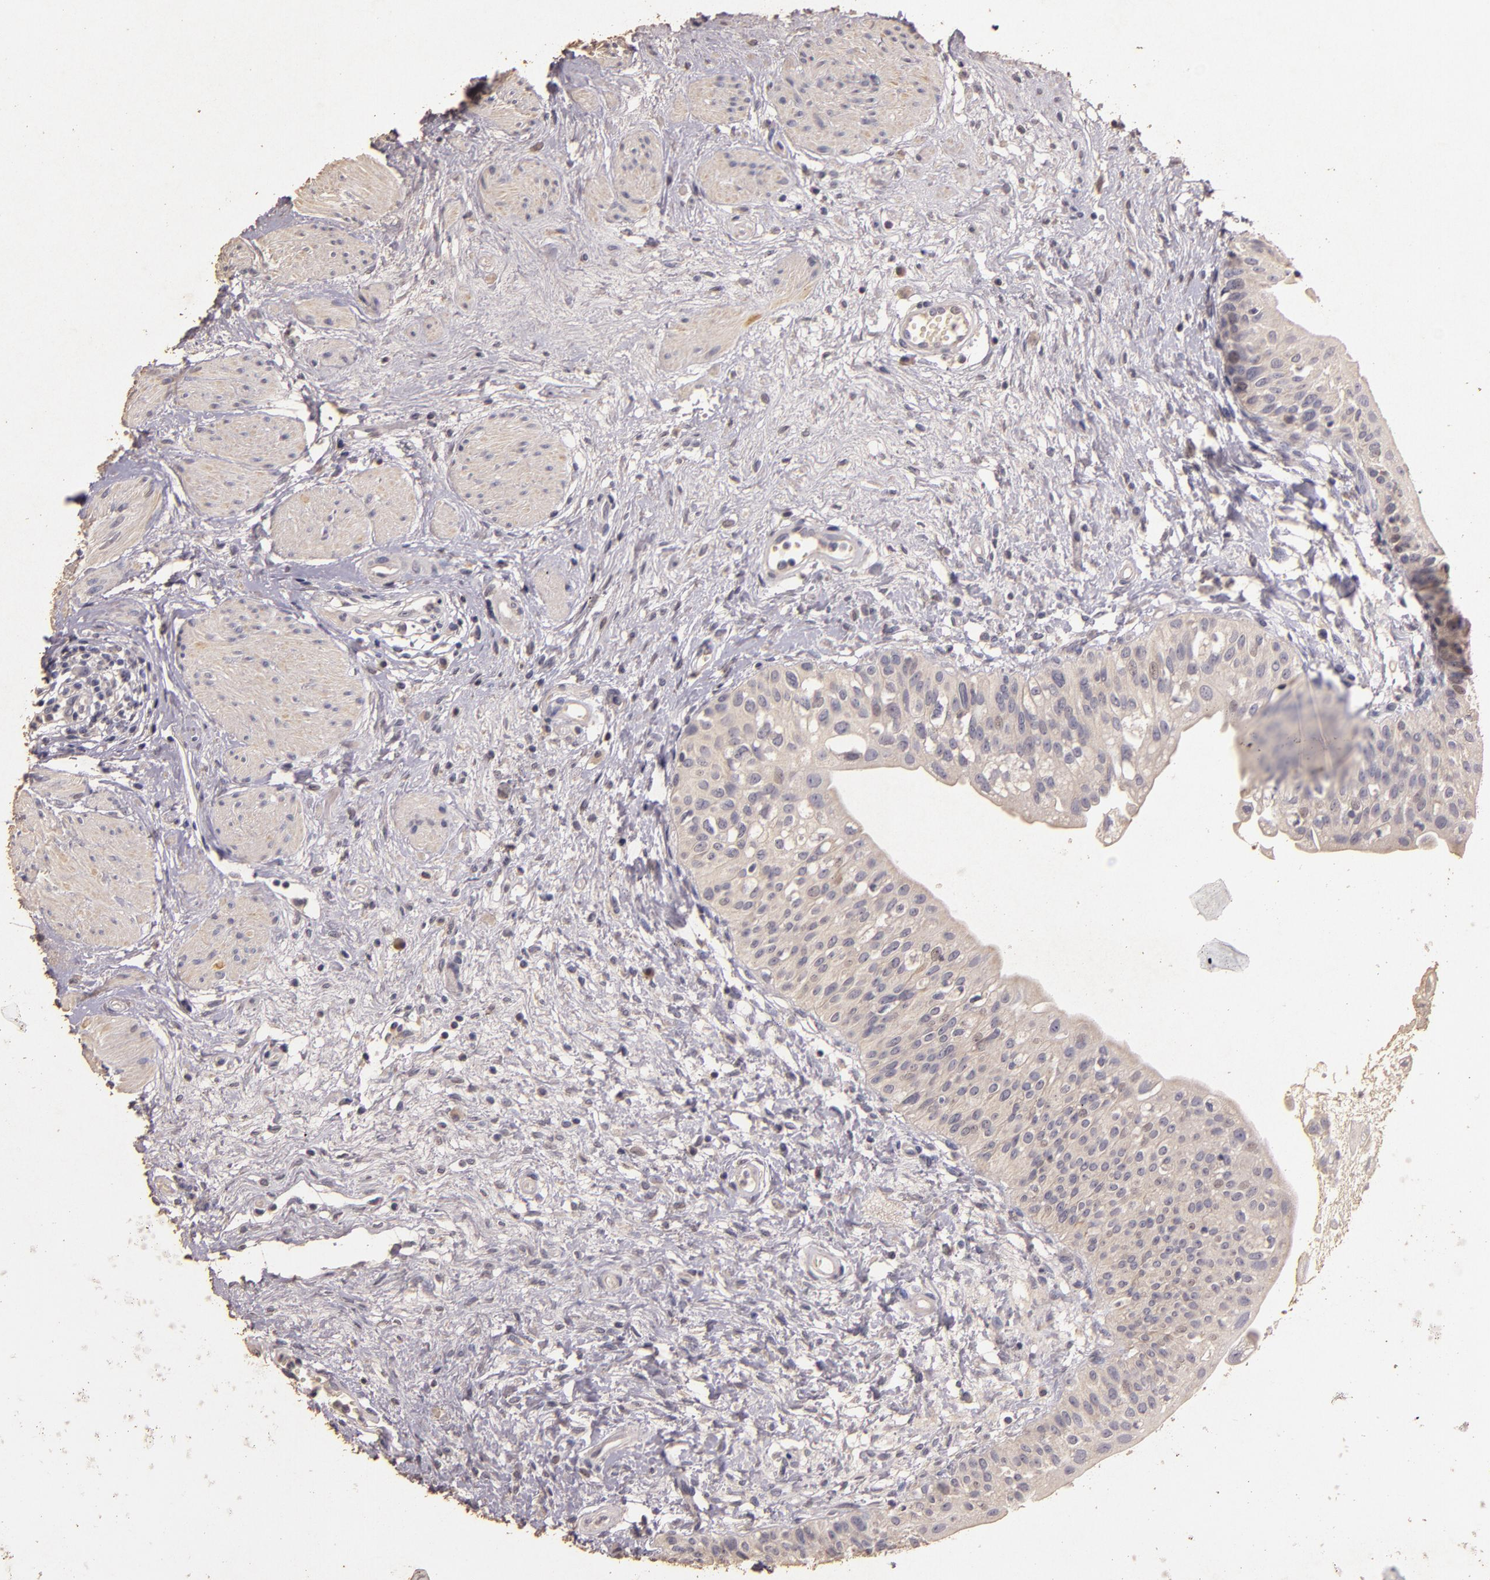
{"staining": {"intensity": "weak", "quantity": "25%-75%", "location": "cytoplasmic/membranous"}, "tissue": "urinary bladder", "cell_type": "Urothelial cells", "image_type": "normal", "snomed": [{"axis": "morphology", "description": "Normal tissue, NOS"}, {"axis": "topography", "description": "Urinary bladder"}], "caption": "Protein staining reveals weak cytoplasmic/membranous expression in about 25%-75% of urothelial cells in unremarkable urinary bladder. (DAB (3,3'-diaminobenzidine) = brown stain, brightfield microscopy at high magnification).", "gene": "BCL2L13", "patient": {"sex": "female", "age": 55}}